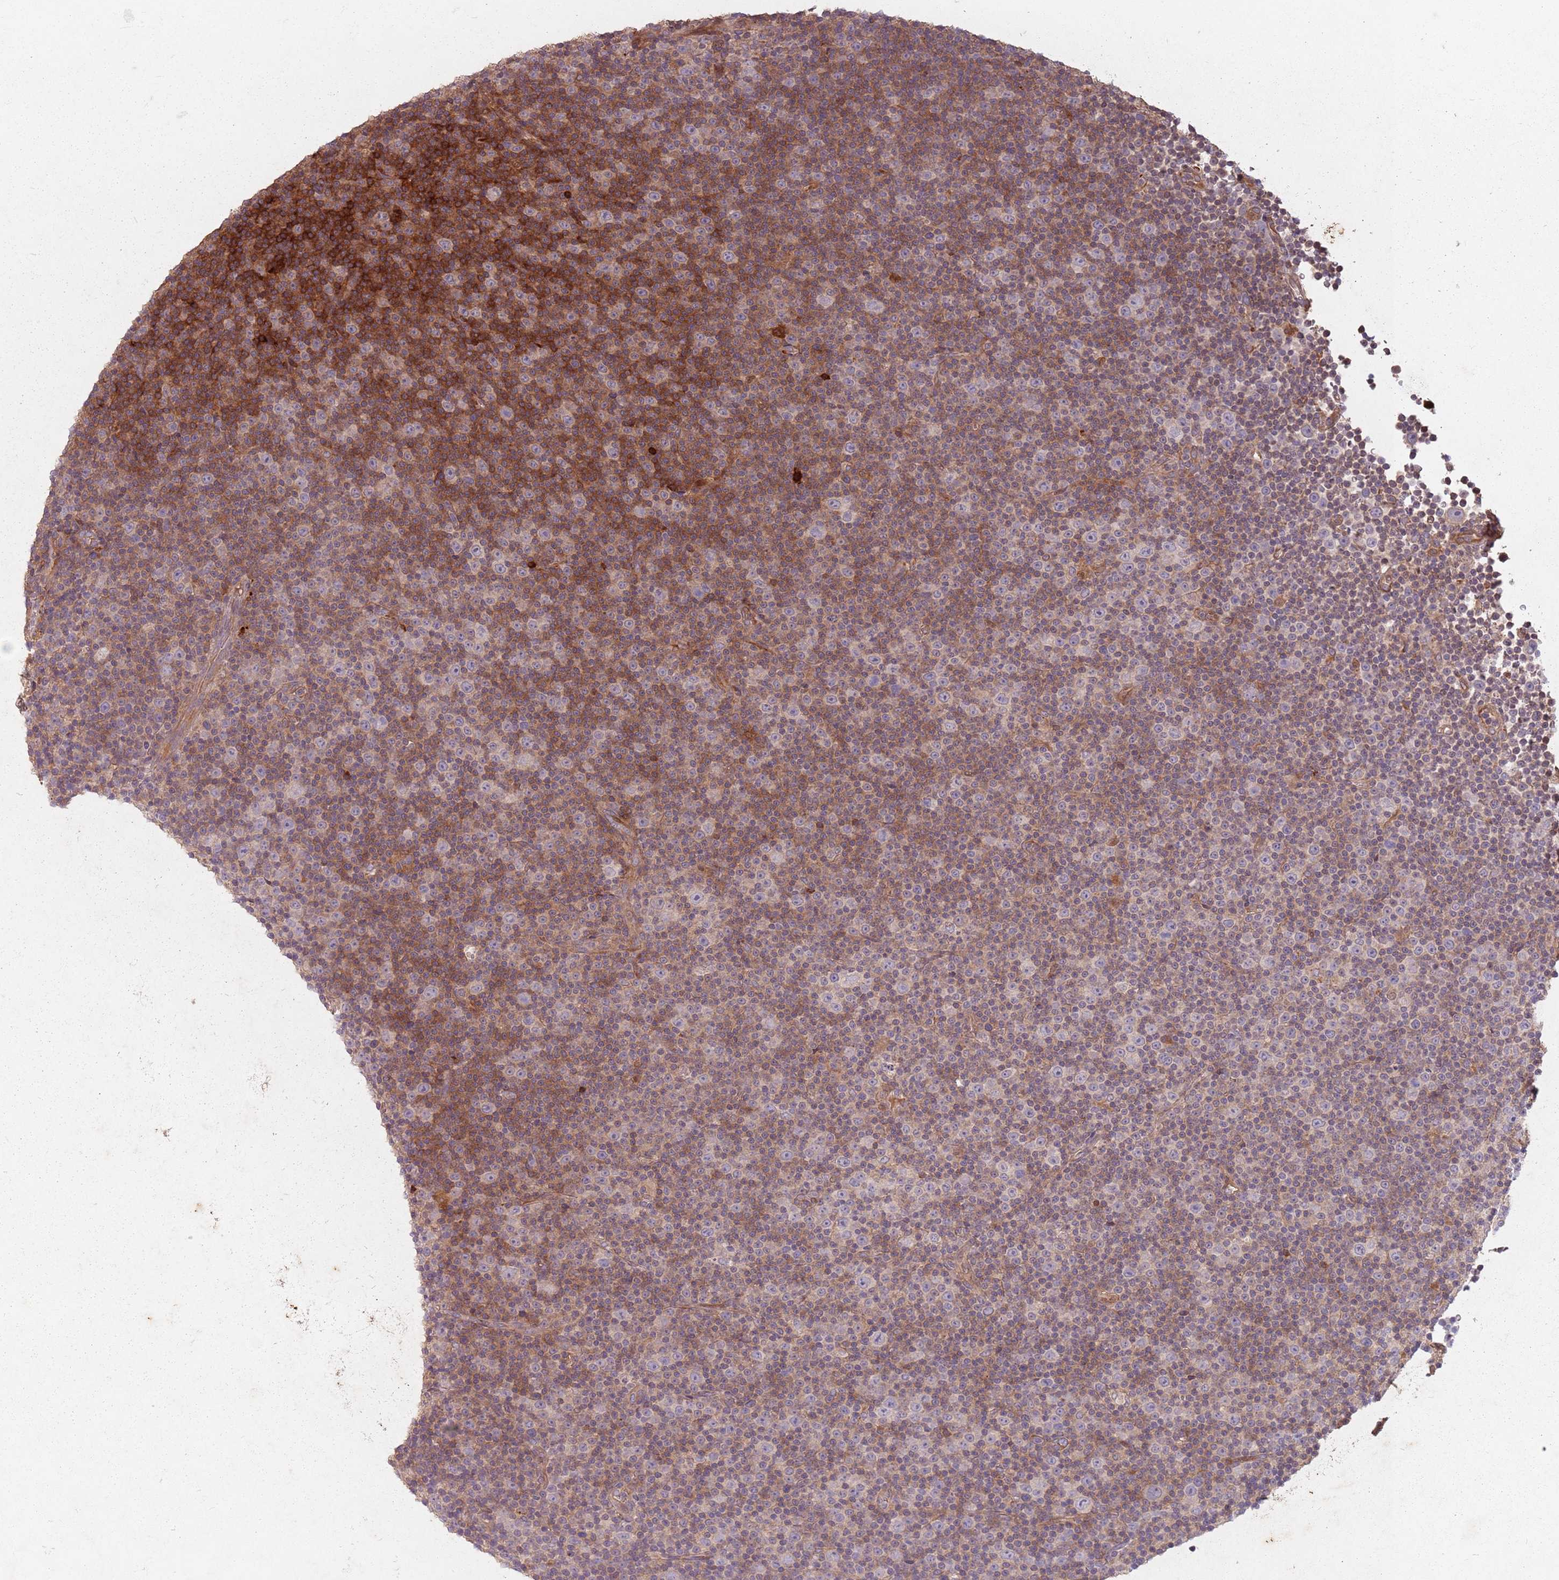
{"staining": {"intensity": "moderate", "quantity": "25%-75%", "location": "cytoplasmic/membranous"}, "tissue": "lymphoma", "cell_type": "Tumor cells", "image_type": "cancer", "snomed": [{"axis": "morphology", "description": "Malignant lymphoma, non-Hodgkin's type, Low grade"}, {"axis": "topography", "description": "Lymph node"}], "caption": "Protein staining of lymphoma tissue shows moderate cytoplasmic/membranous staining in approximately 25%-75% of tumor cells. The staining was performed using DAB (3,3'-diaminobenzidine) to visualize the protein expression in brown, while the nuclei were stained in blue with hematoxylin (Magnification: 20x).", "gene": "GPR180", "patient": {"sex": "female", "age": 67}}